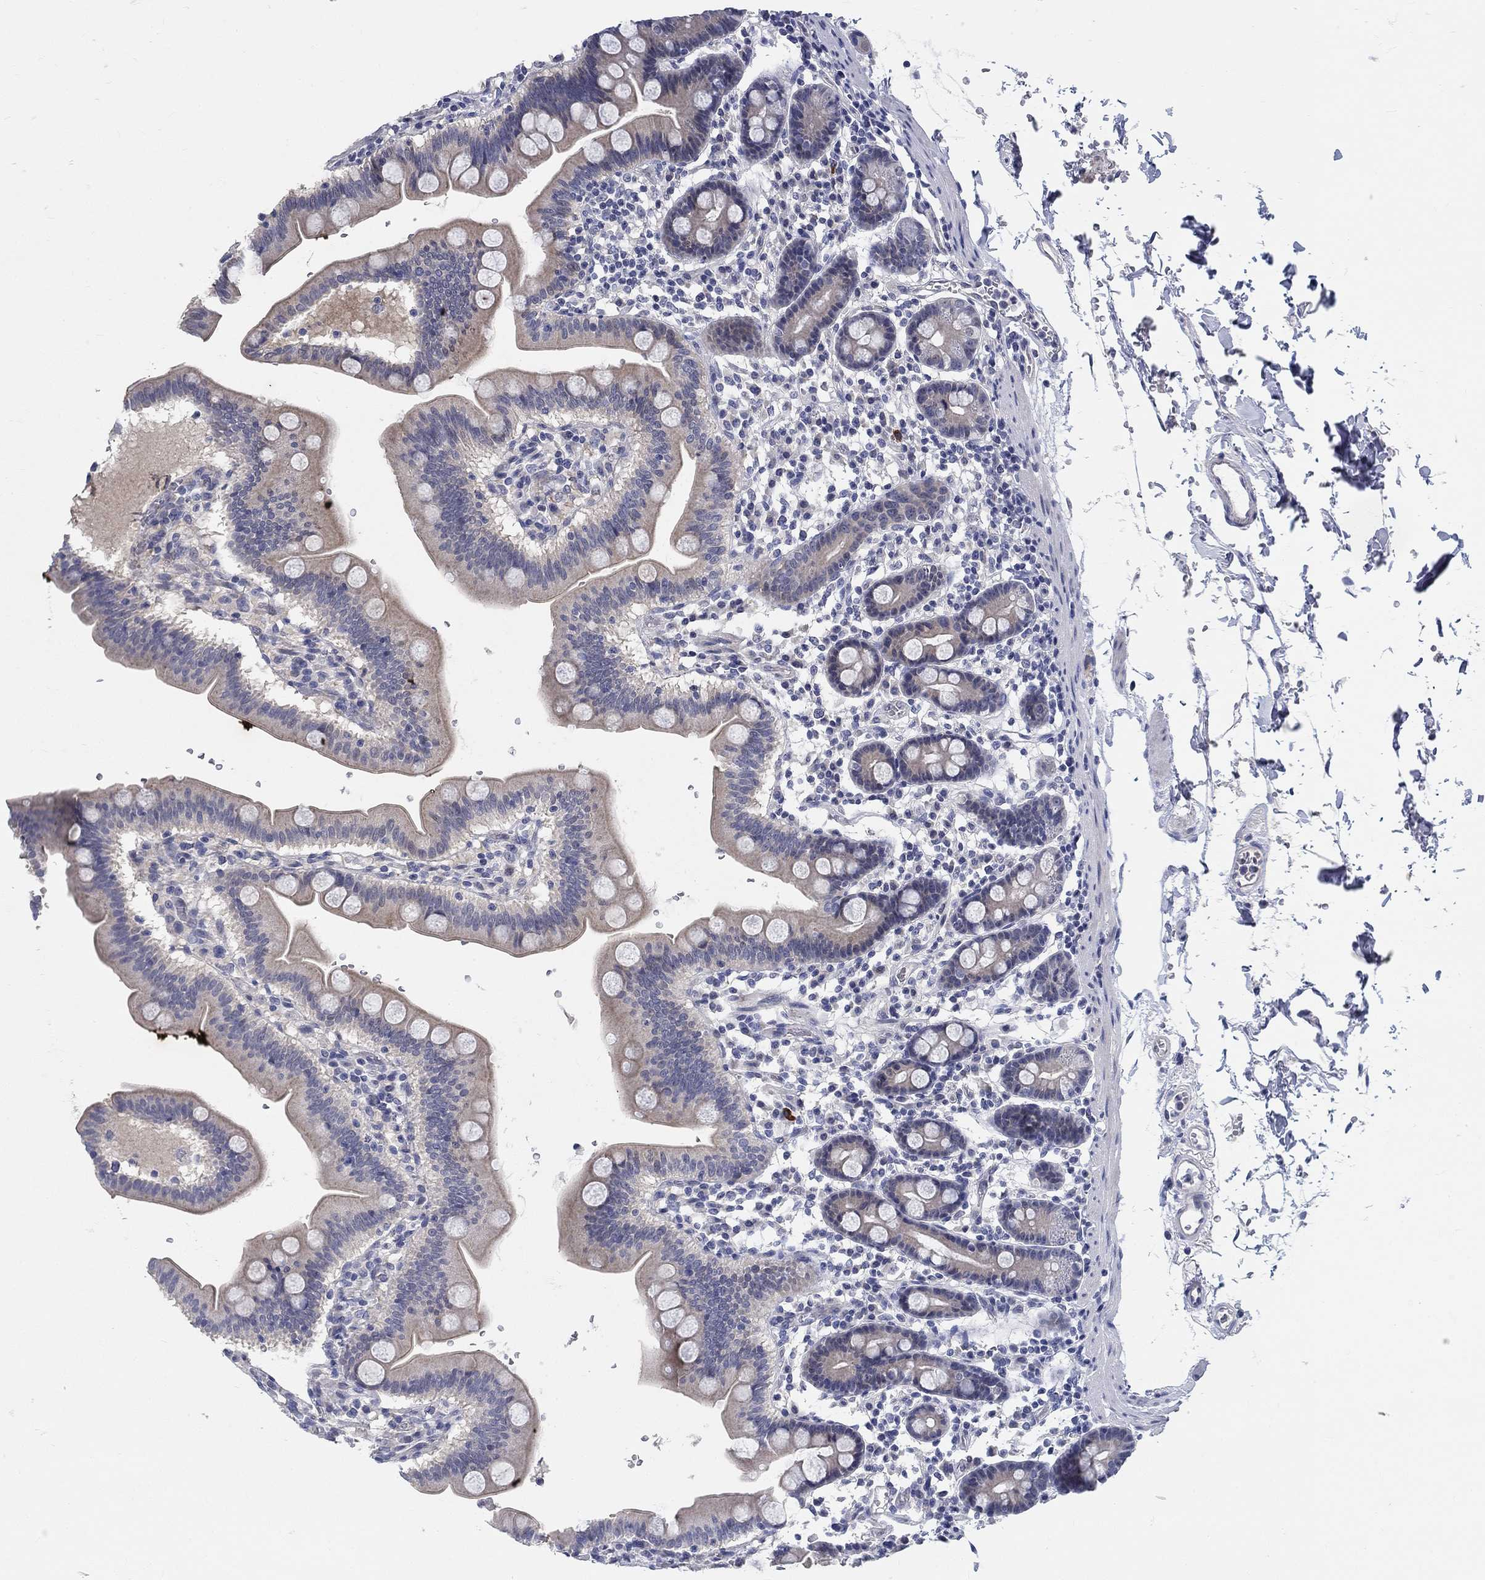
{"staining": {"intensity": "weak", "quantity": "25%-75%", "location": "cytoplasmic/membranous"}, "tissue": "duodenum", "cell_type": "Glandular cells", "image_type": "normal", "snomed": [{"axis": "morphology", "description": "Normal tissue, NOS"}, {"axis": "topography", "description": "Duodenum"}], "caption": "A low amount of weak cytoplasmic/membranous expression is seen in approximately 25%-75% of glandular cells in unremarkable duodenum. Immunohistochemistry stains the protein in brown and the nuclei are stained blue.", "gene": "SMIM18", "patient": {"sex": "male", "age": 59}}